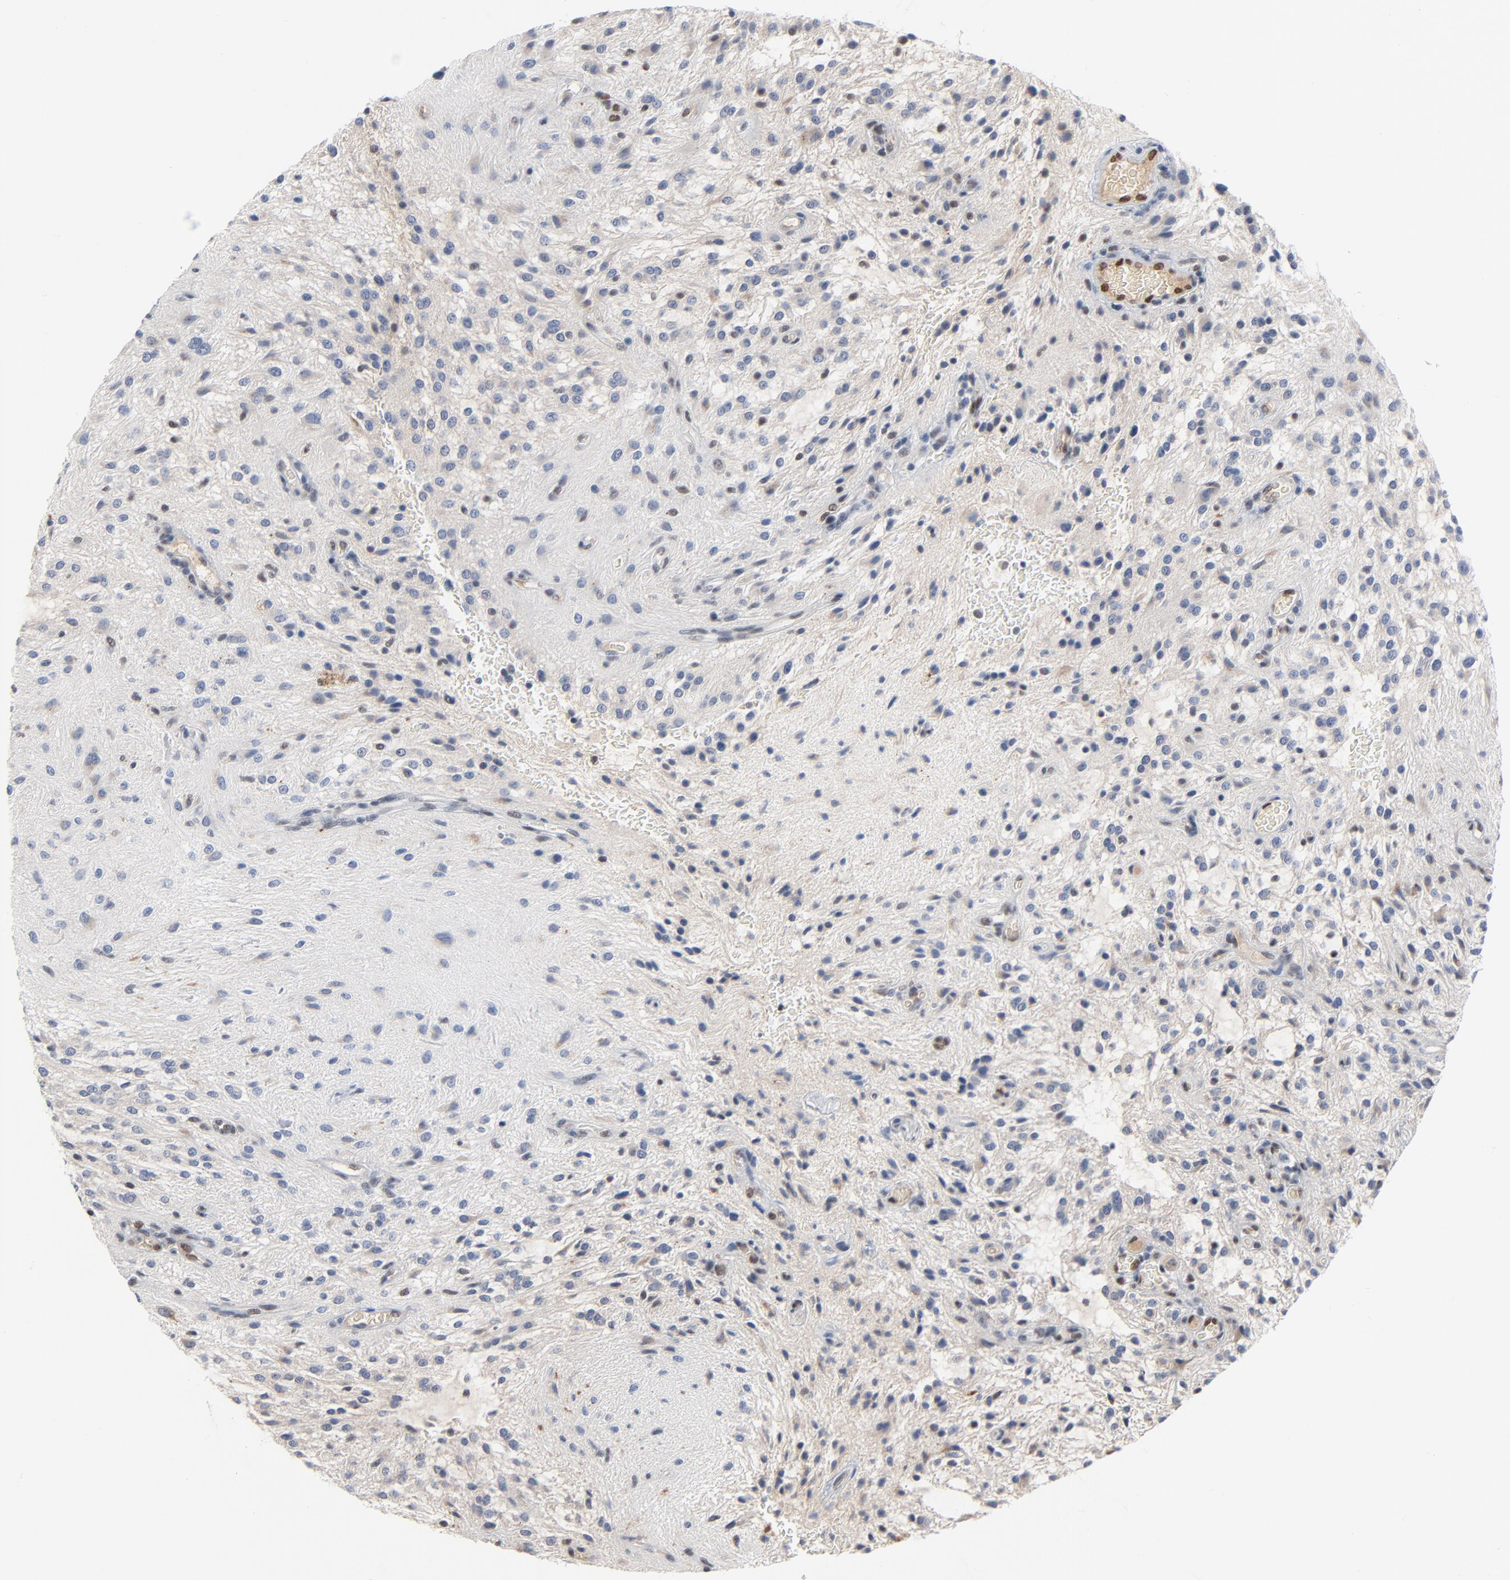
{"staining": {"intensity": "negative", "quantity": "none", "location": "none"}, "tissue": "glioma", "cell_type": "Tumor cells", "image_type": "cancer", "snomed": [{"axis": "morphology", "description": "Glioma, malignant, NOS"}, {"axis": "topography", "description": "Cerebellum"}], "caption": "Glioma was stained to show a protein in brown. There is no significant staining in tumor cells.", "gene": "FOXP1", "patient": {"sex": "female", "age": 10}}